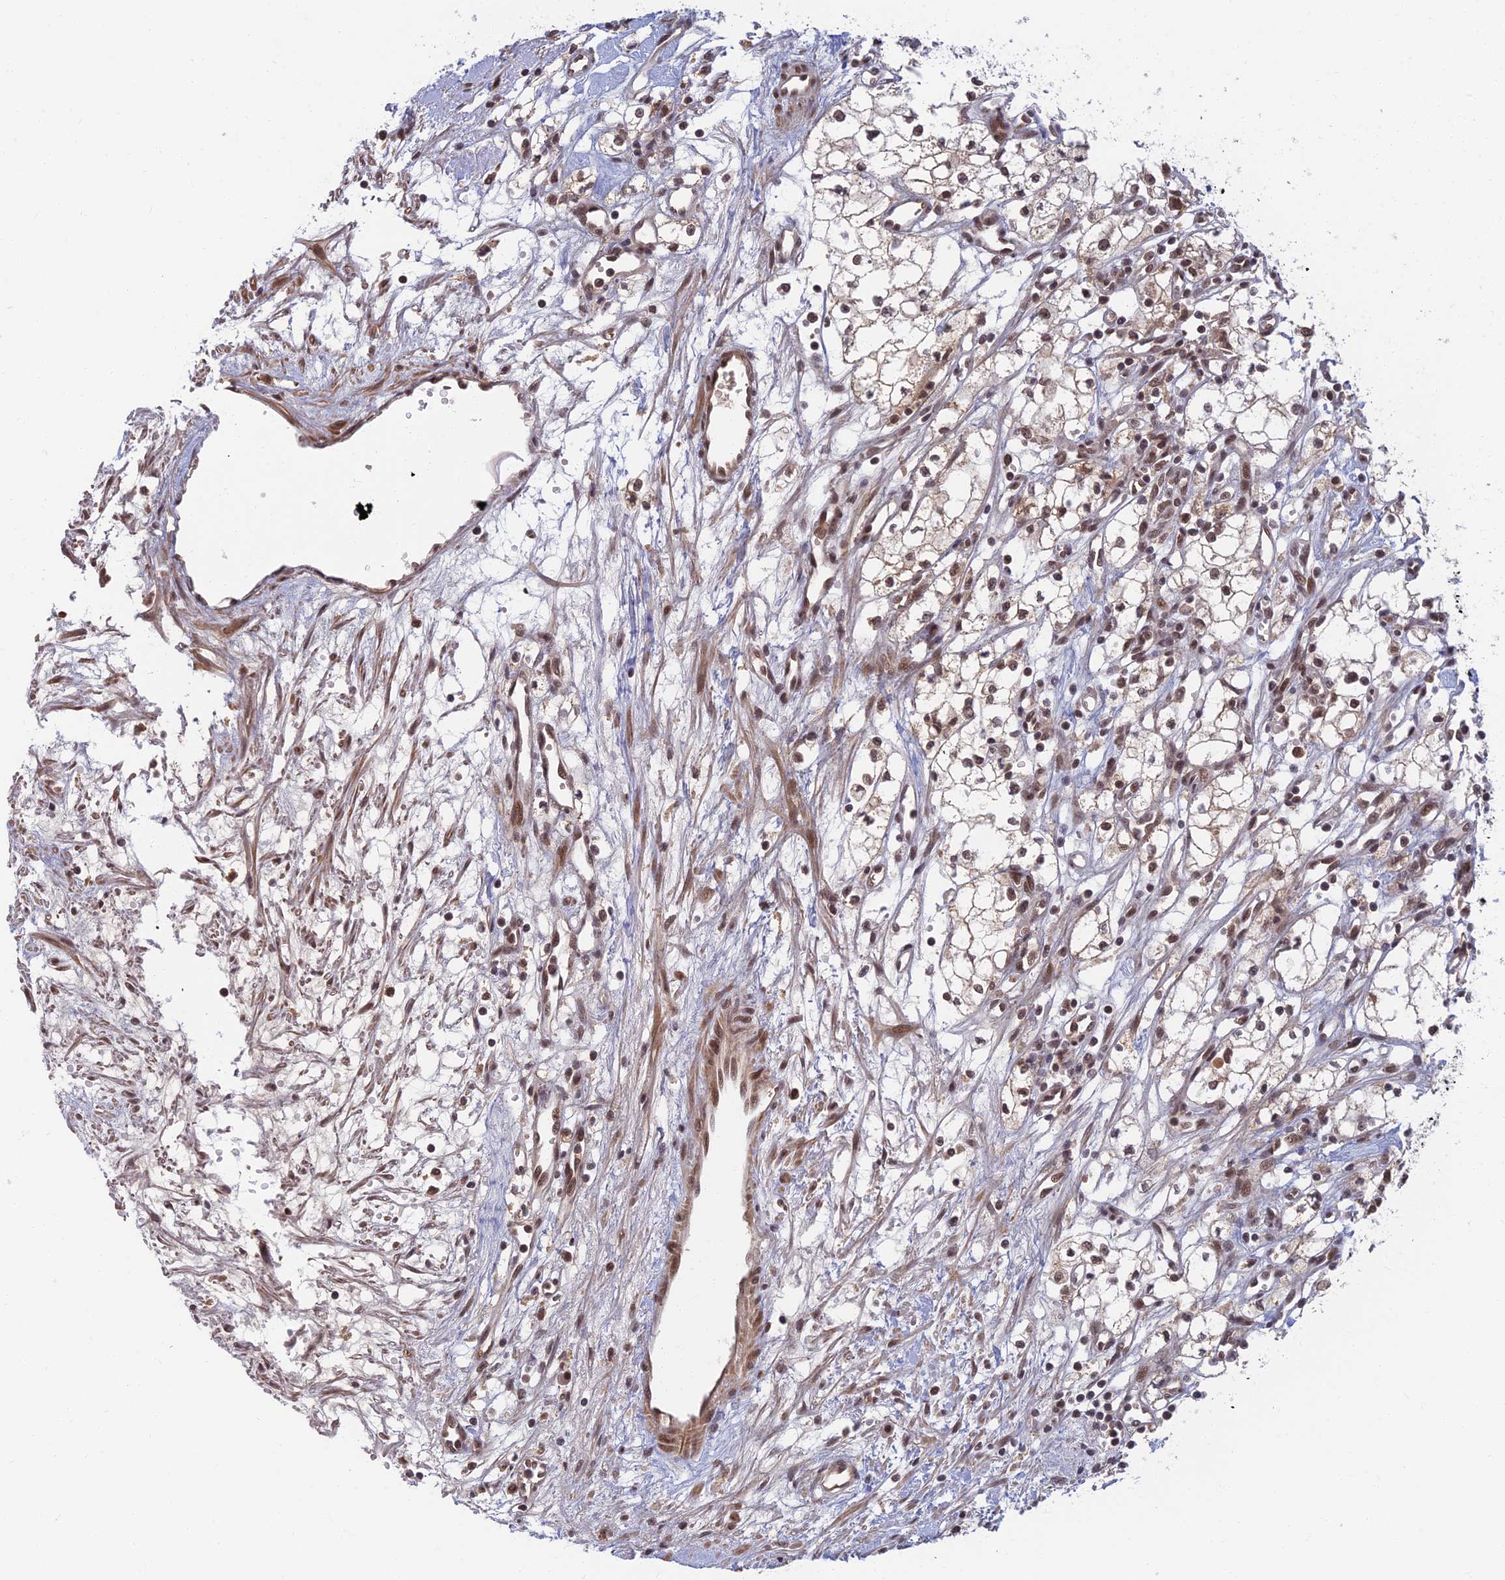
{"staining": {"intensity": "moderate", "quantity": ">75%", "location": "nuclear"}, "tissue": "renal cancer", "cell_type": "Tumor cells", "image_type": "cancer", "snomed": [{"axis": "morphology", "description": "Adenocarcinoma, NOS"}, {"axis": "topography", "description": "Kidney"}], "caption": "Immunohistochemical staining of renal cancer (adenocarcinoma) shows moderate nuclear protein expression in about >75% of tumor cells. (DAB IHC with brightfield microscopy, high magnification).", "gene": "TCEA2", "patient": {"sex": "male", "age": 59}}